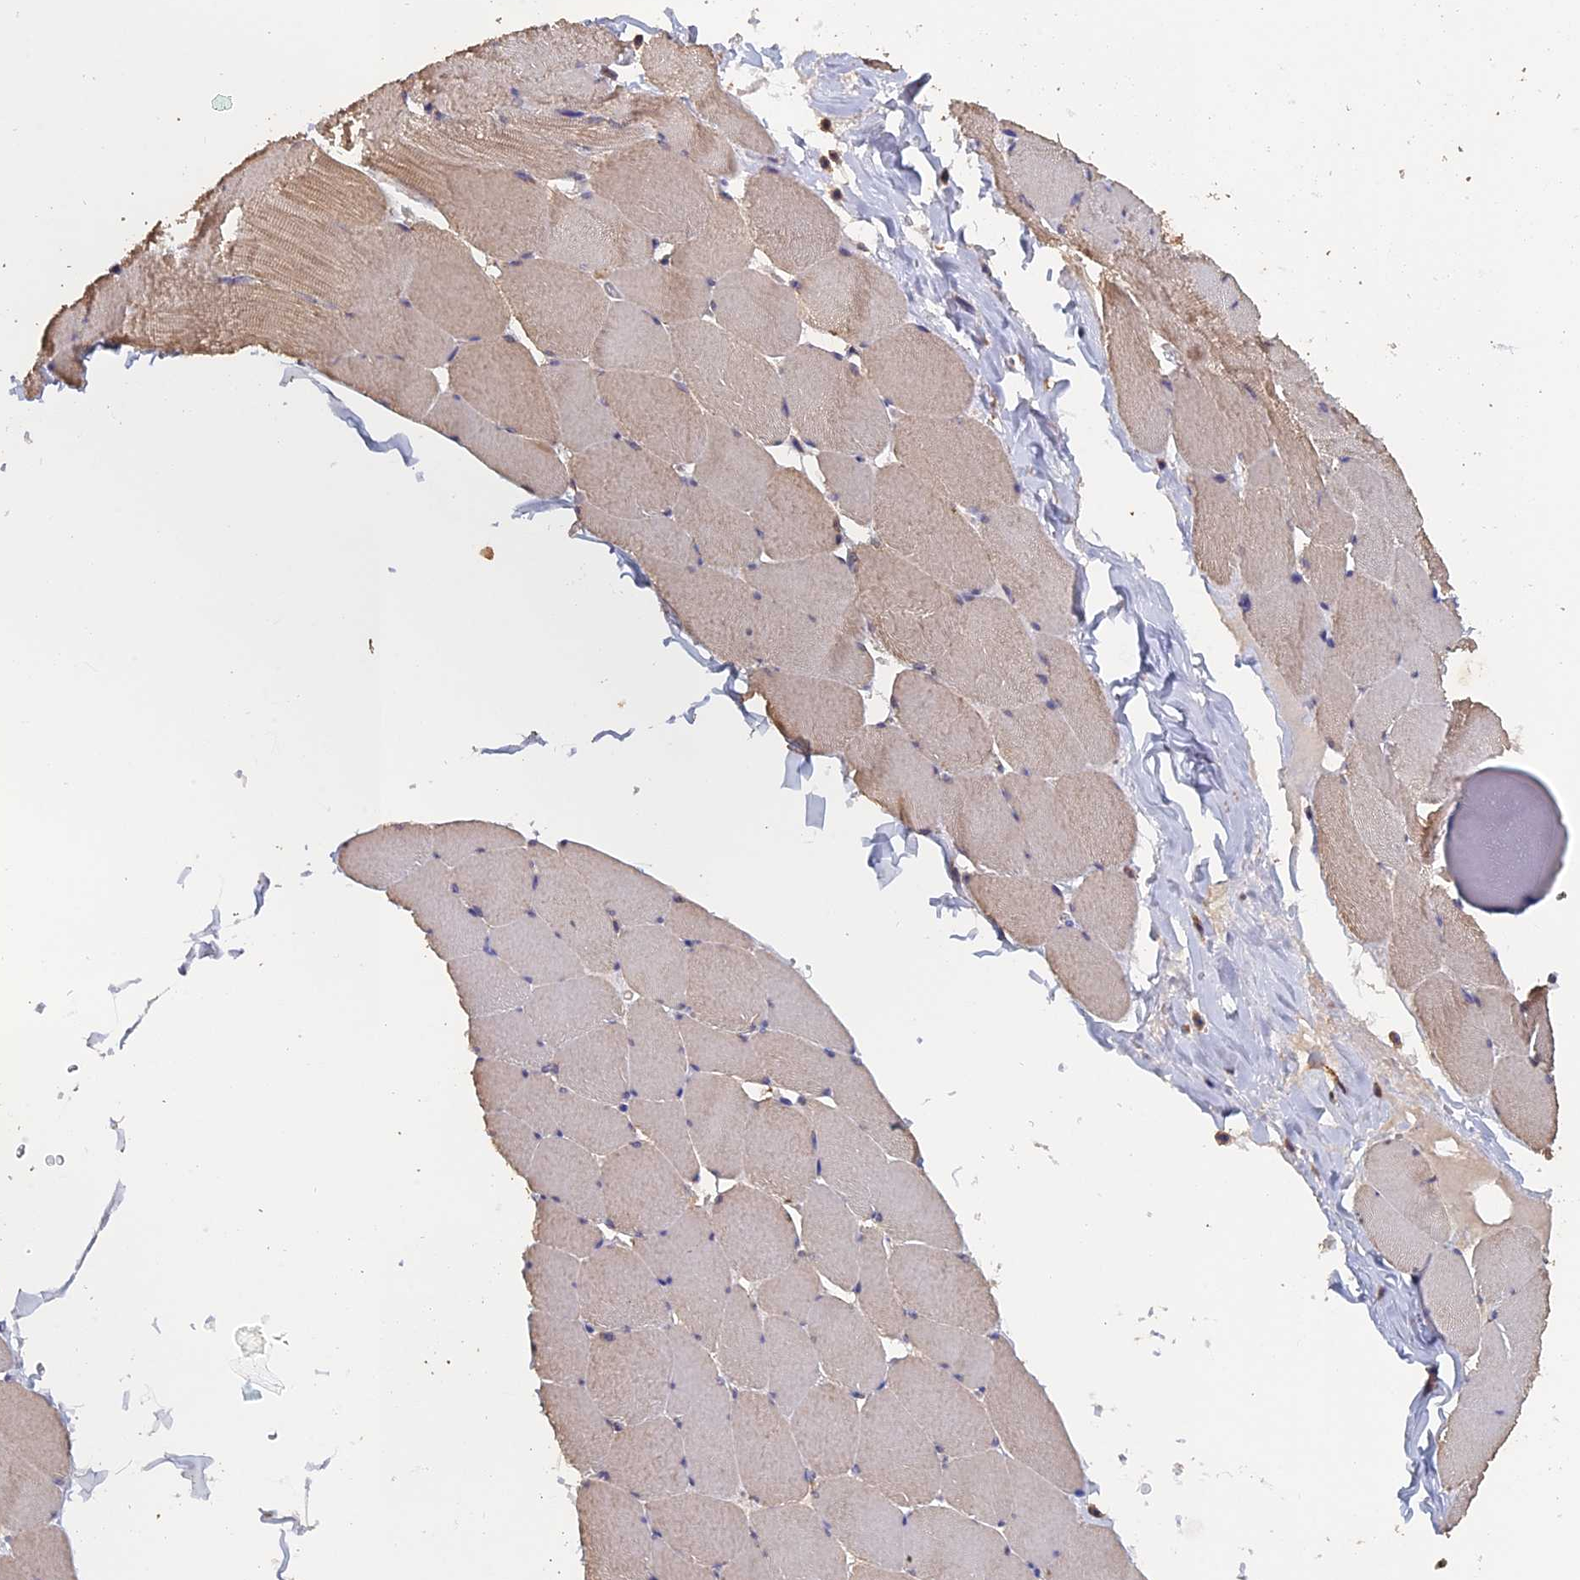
{"staining": {"intensity": "weak", "quantity": "<25%", "location": "cytoplasmic/membranous"}, "tissue": "skeletal muscle", "cell_type": "Myocytes", "image_type": "normal", "snomed": [{"axis": "morphology", "description": "Normal tissue, NOS"}, {"axis": "topography", "description": "Skeletal muscle"}], "caption": "Myocytes show no significant protein expression in normal skeletal muscle. (Brightfield microscopy of DAB (3,3'-diaminobenzidine) IHC at high magnification).", "gene": "PIGQ", "patient": {"sex": "male", "age": 62}}